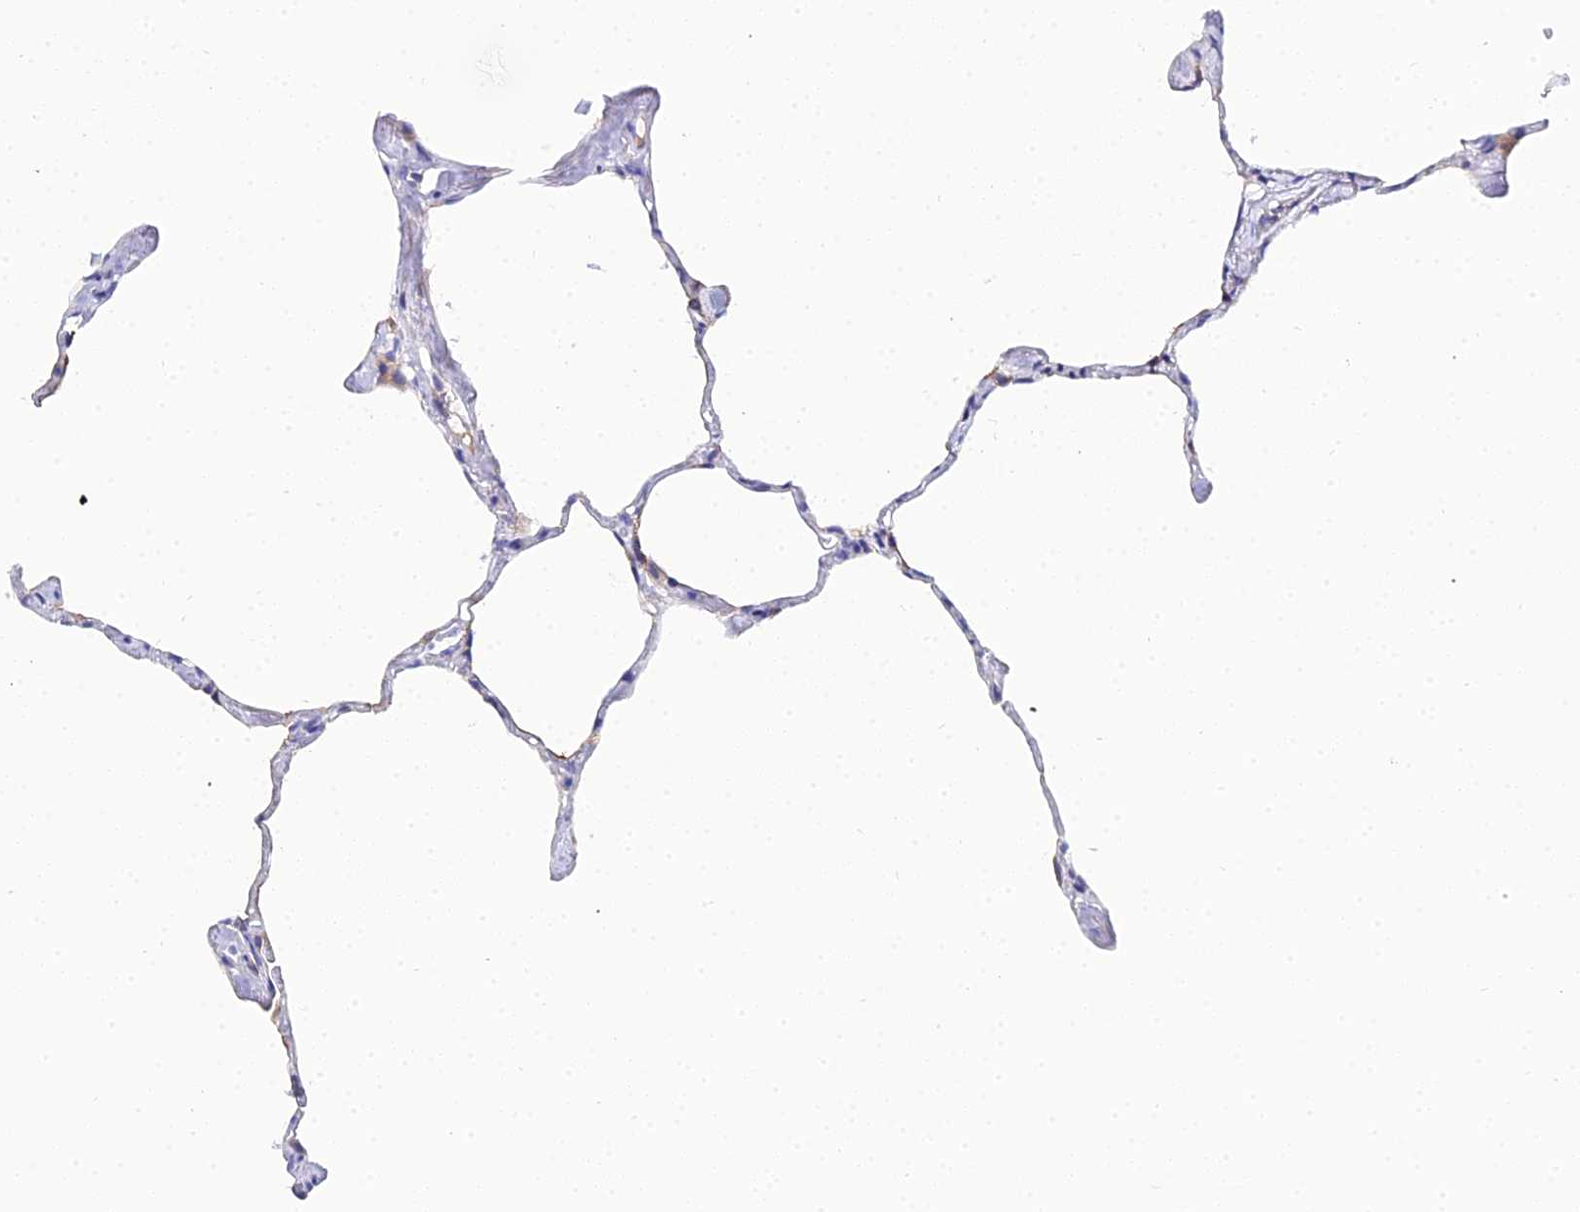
{"staining": {"intensity": "negative", "quantity": "none", "location": "none"}, "tissue": "lung", "cell_type": "Alveolar cells", "image_type": "normal", "snomed": [{"axis": "morphology", "description": "Normal tissue, NOS"}, {"axis": "topography", "description": "Lung"}], "caption": "The micrograph reveals no staining of alveolar cells in unremarkable lung.", "gene": "ZXDA", "patient": {"sex": "male", "age": 65}}